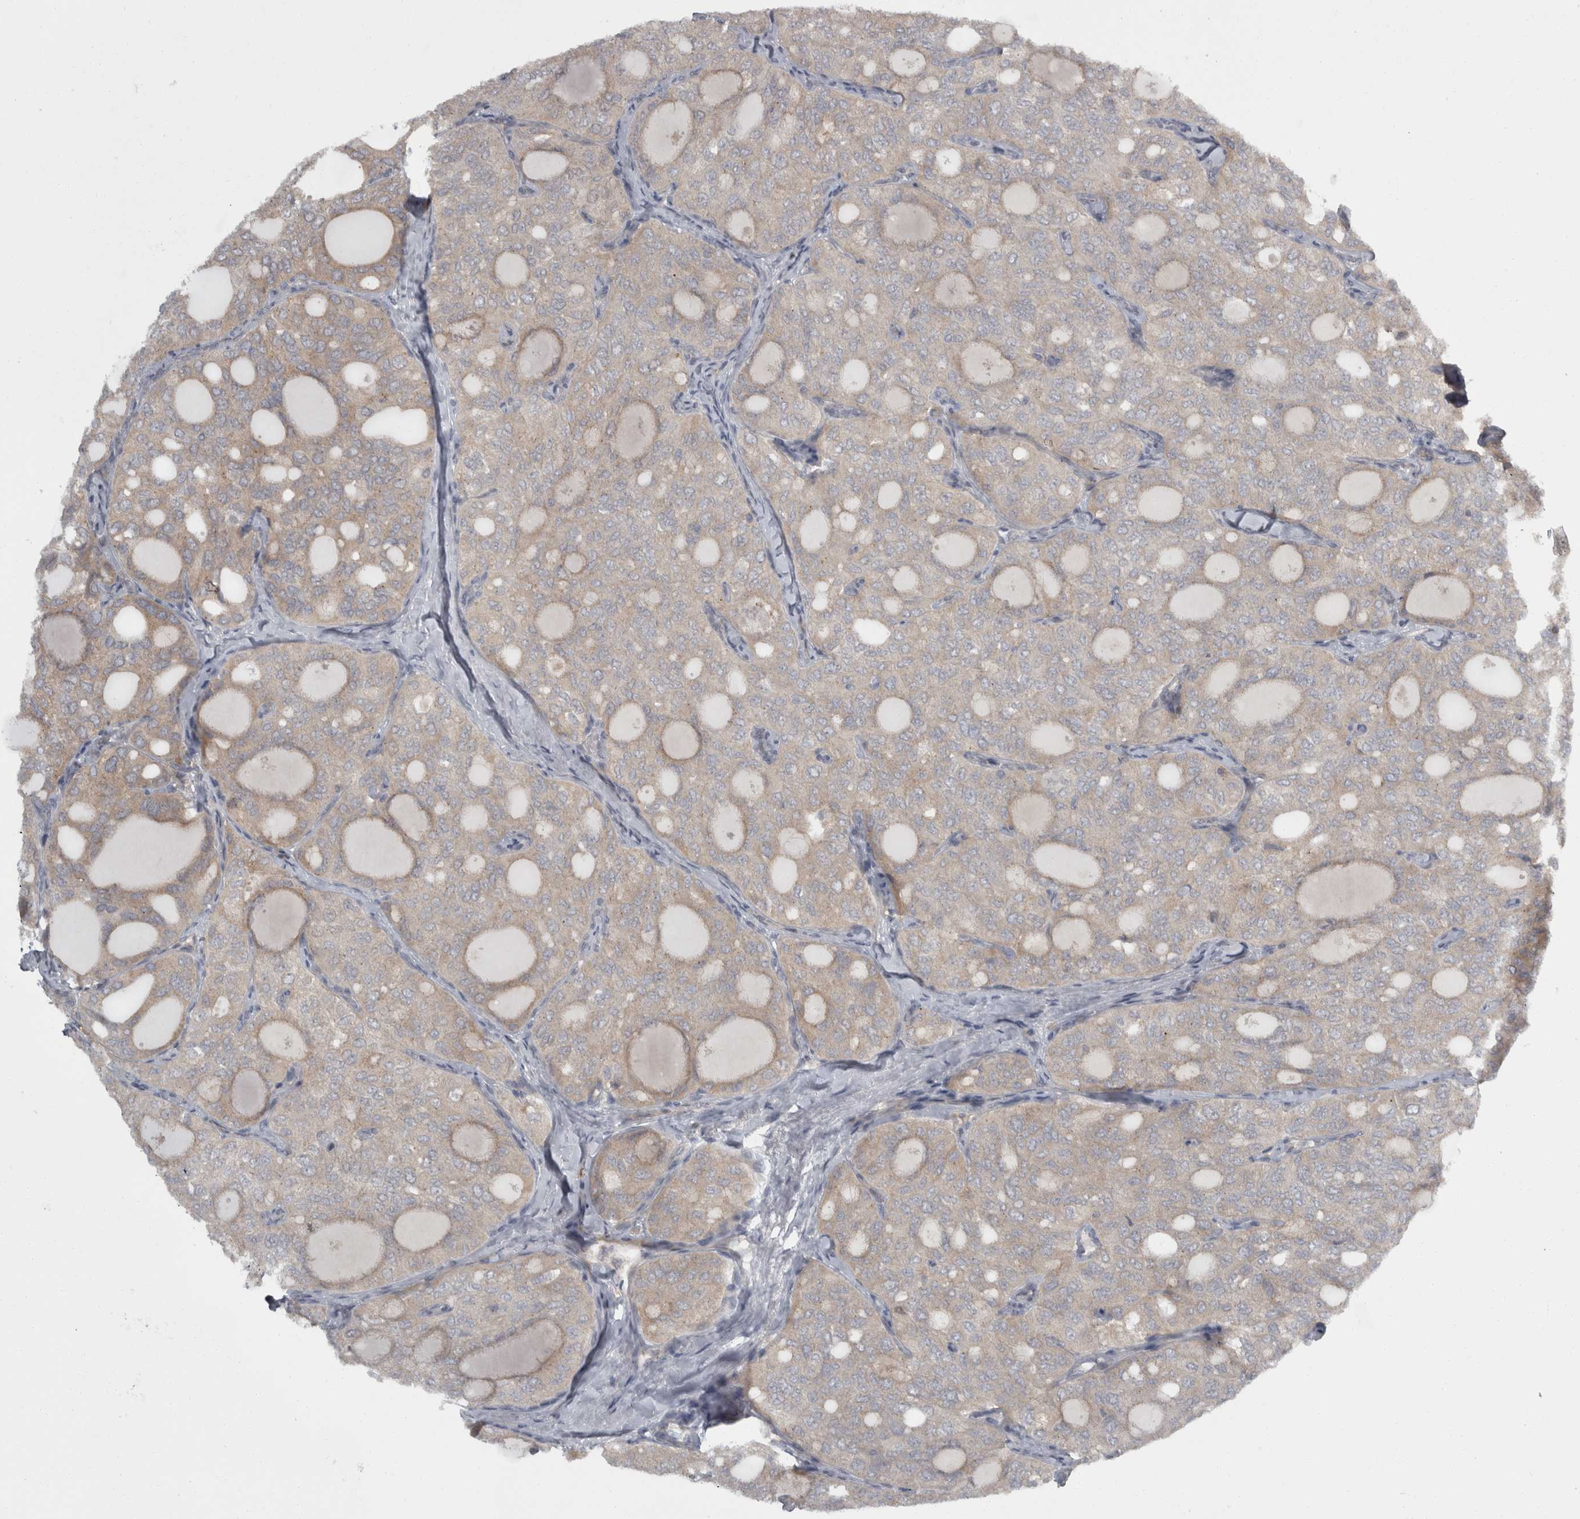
{"staining": {"intensity": "weak", "quantity": "<25%", "location": "cytoplasmic/membranous"}, "tissue": "thyroid cancer", "cell_type": "Tumor cells", "image_type": "cancer", "snomed": [{"axis": "morphology", "description": "Follicular adenoma carcinoma, NOS"}, {"axis": "topography", "description": "Thyroid gland"}], "caption": "Thyroid cancer (follicular adenoma carcinoma) was stained to show a protein in brown. There is no significant staining in tumor cells. The staining was performed using DAB to visualize the protein expression in brown, while the nuclei were stained in blue with hematoxylin (Magnification: 20x).", "gene": "SLCO5A1", "patient": {"sex": "male", "age": 75}}